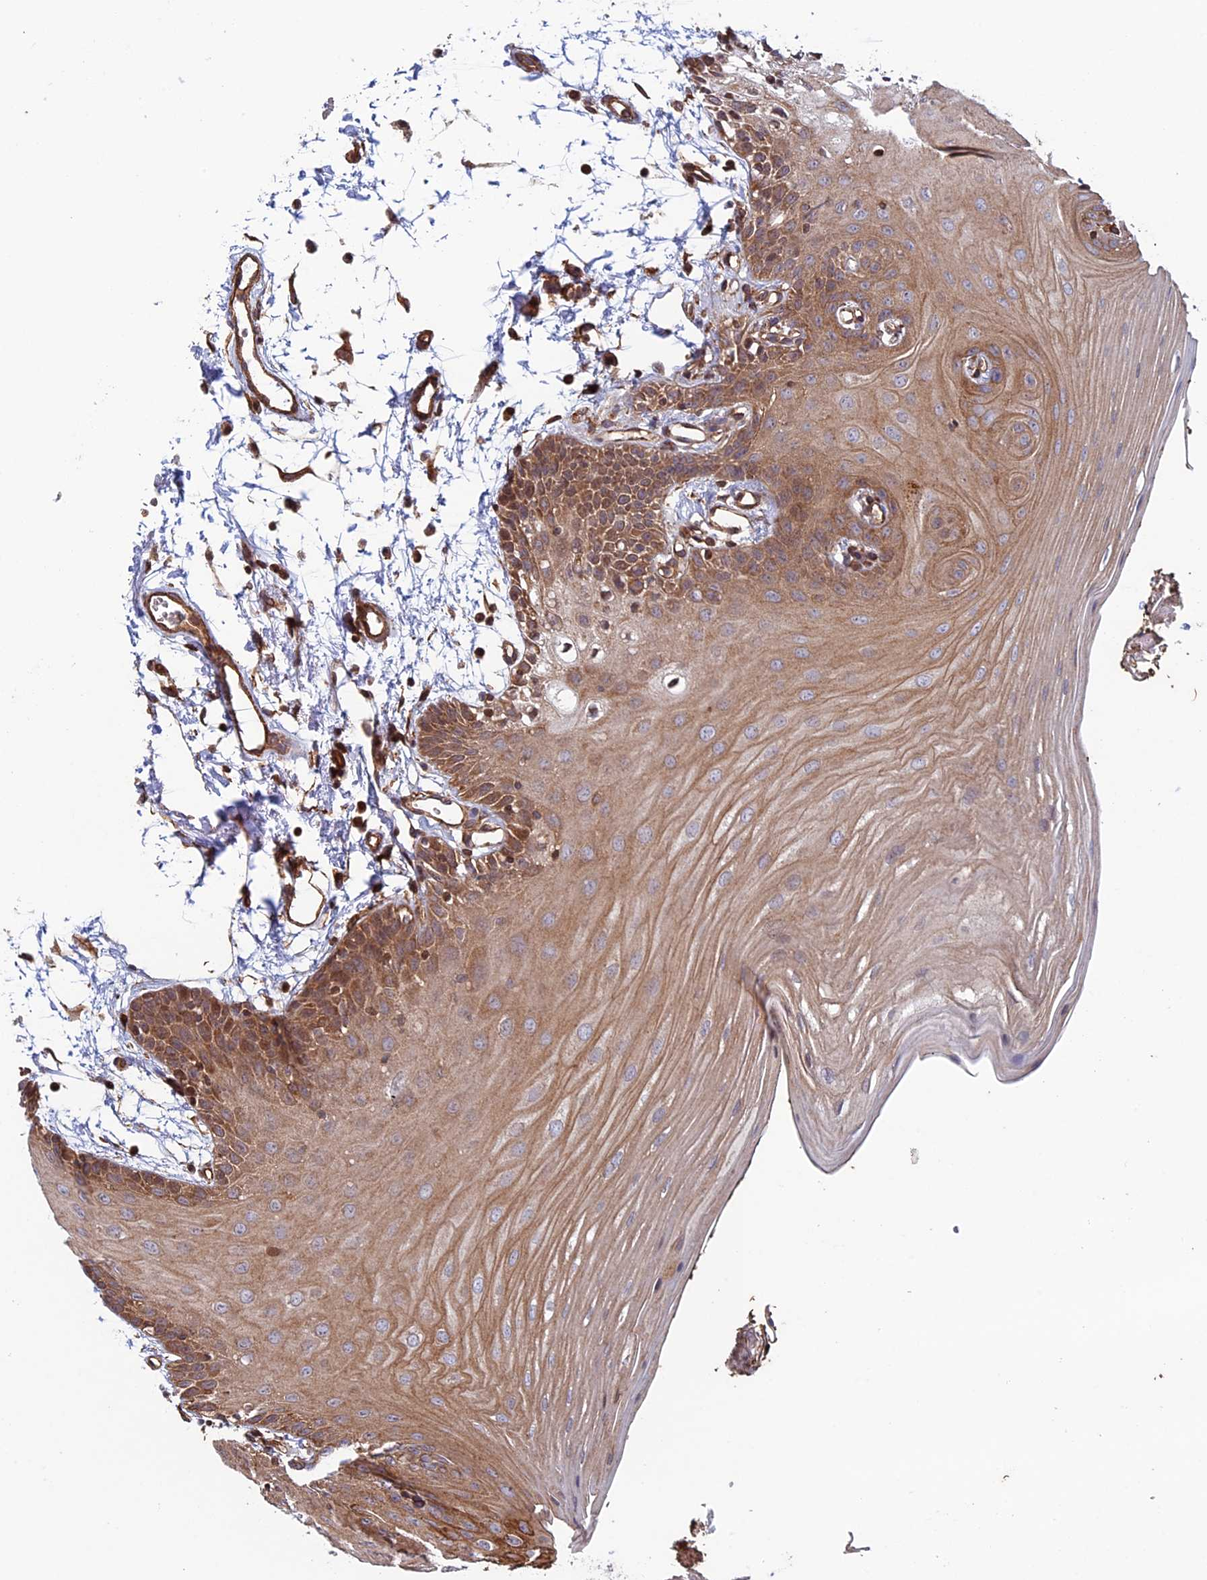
{"staining": {"intensity": "moderate", "quantity": ">75%", "location": "cytoplasmic/membranous"}, "tissue": "oral mucosa", "cell_type": "Squamous epithelial cells", "image_type": "normal", "snomed": [{"axis": "morphology", "description": "Normal tissue, NOS"}, {"axis": "topography", "description": "Oral tissue"}, {"axis": "topography", "description": "Tounge, NOS"}], "caption": "Protein analysis of benign oral mucosa reveals moderate cytoplasmic/membranous staining in approximately >75% of squamous epithelial cells. Using DAB (brown) and hematoxylin (blue) stains, captured at high magnification using brightfield microscopy.", "gene": "CCDC8", "patient": {"sex": "female", "age": 73}}